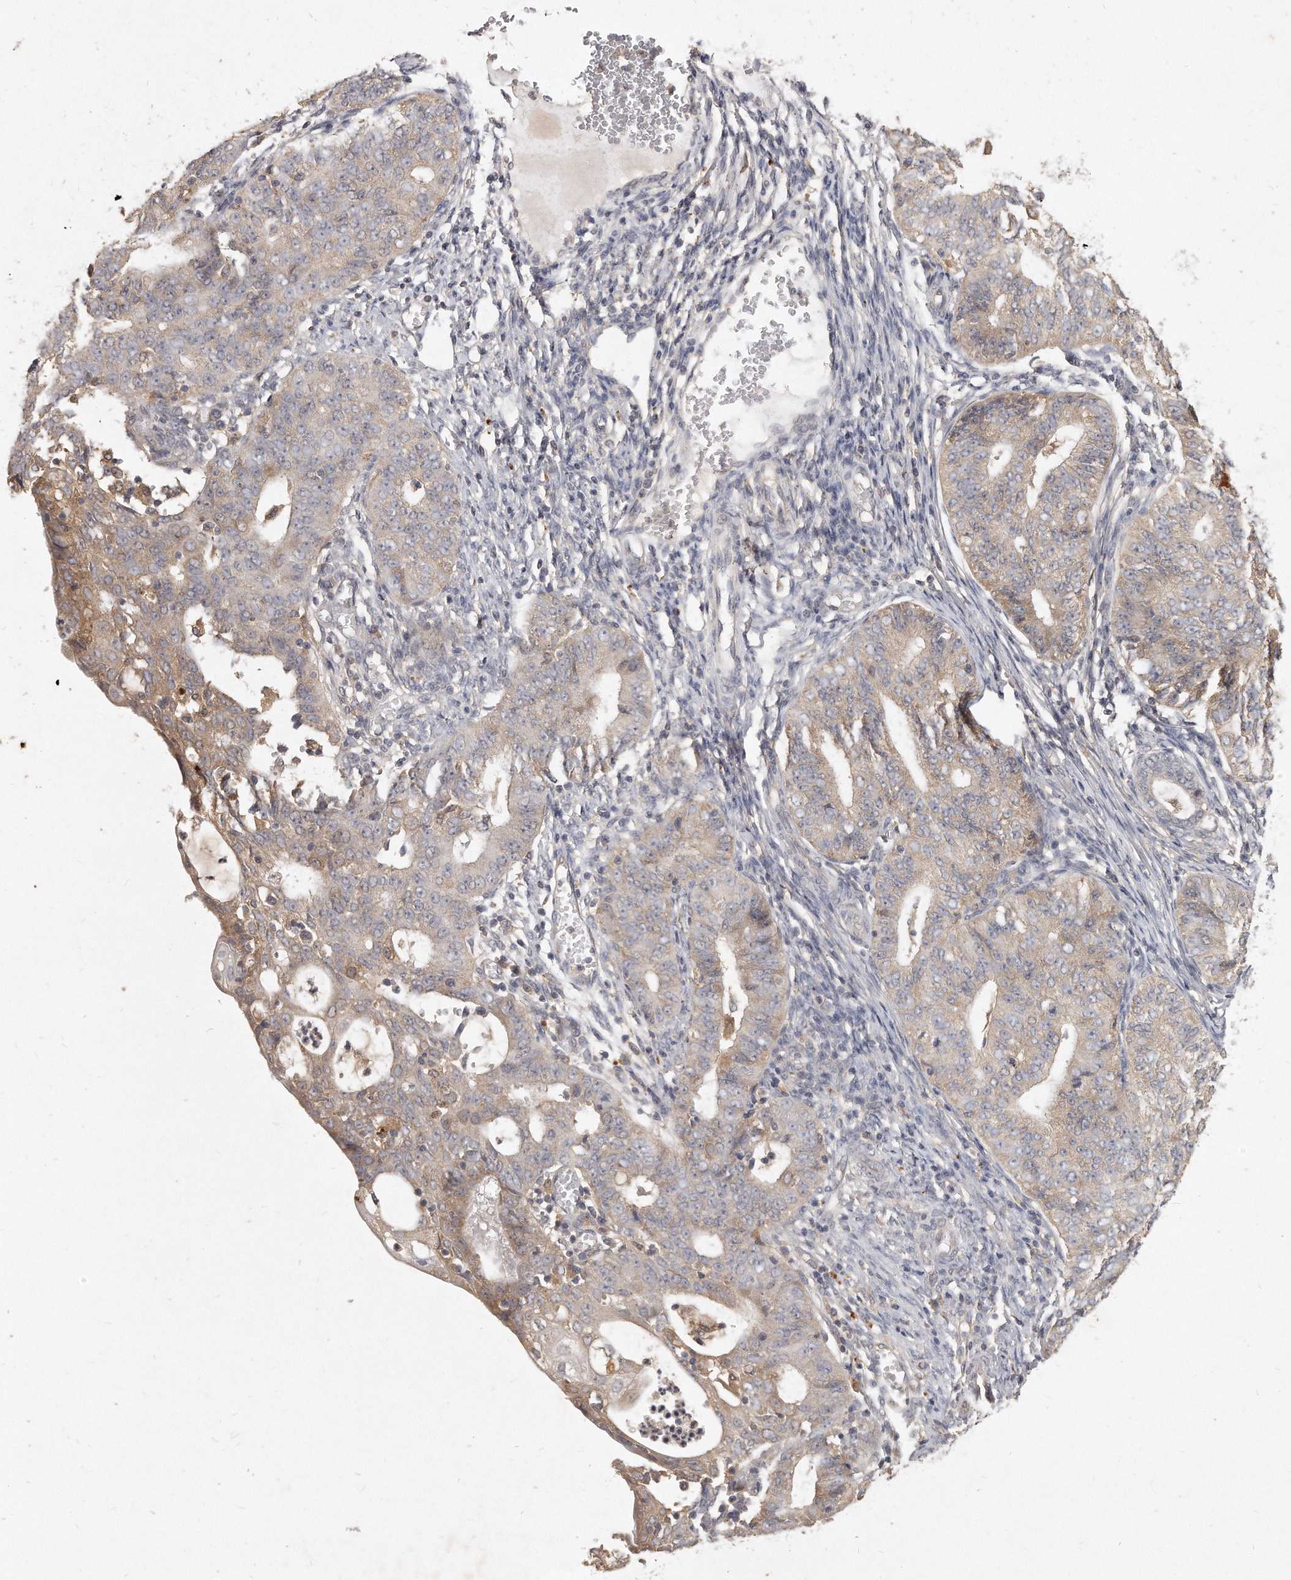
{"staining": {"intensity": "moderate", "quantity": "<25%", "location": "cytoplasmic/membranous"}, "tissue": "endometrial cancer", "cell_type": "Tumor cells", "image_type": "cancer", "snomed": [{"axis": "morphology", "description": "Adenocarcinoma, NOS"}, {"axis": "topography", "description": "Endometrium"}], "caption": "A brown stain shows moderate cytoplasmic/membranous positivity of a protein in endometrial cancer (adenocarcinoma) tumor cells. (DAB = brown stain, brightfield microscopy at high magnification).", "gene": "LGALS8", "patient": {"sex": "female", "age": 32}}